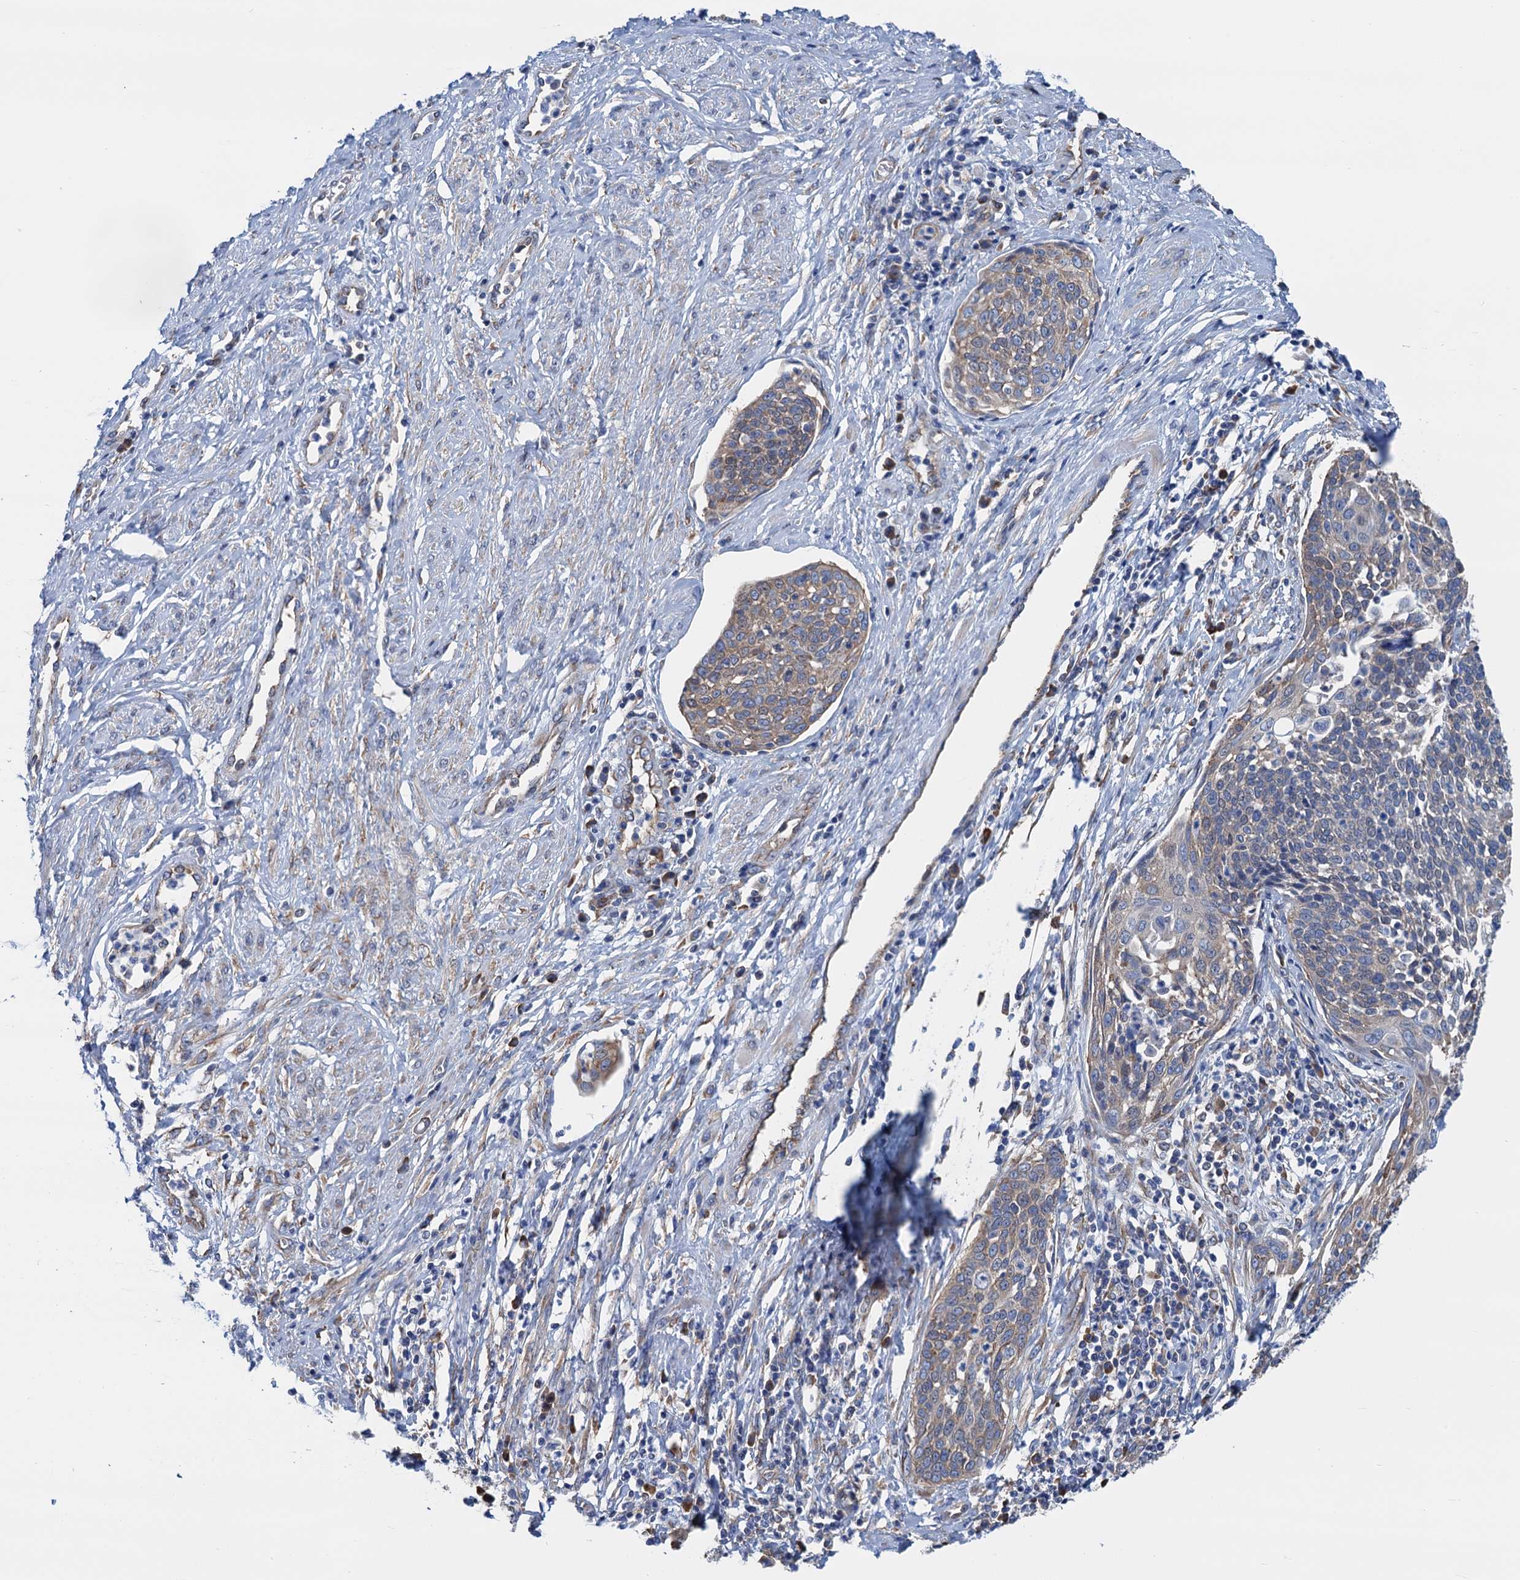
{"staining": {"intensity": "weak", "quantity": "25%-75%", "location": "cytoplasmic/membranous"}, "tissue": "cervical cancer", "cell_type": "Tumor cells", "image_type": "cancer", "snomed": [{"axis": "morphology", "description": "Squamous cell carcinoma, NOS"}, {"axis": "topography", "description": "Cervix"}], "caption": "Human cervical cancer (squamous cell carcinoma) stained with a brown dye demonstrates weak cytoplasmic/membranous positive expression in approximately 25%-75% of tumor cells.", "gene": "SLC12A7", "patient": {"sex": "female", "age": 34}}